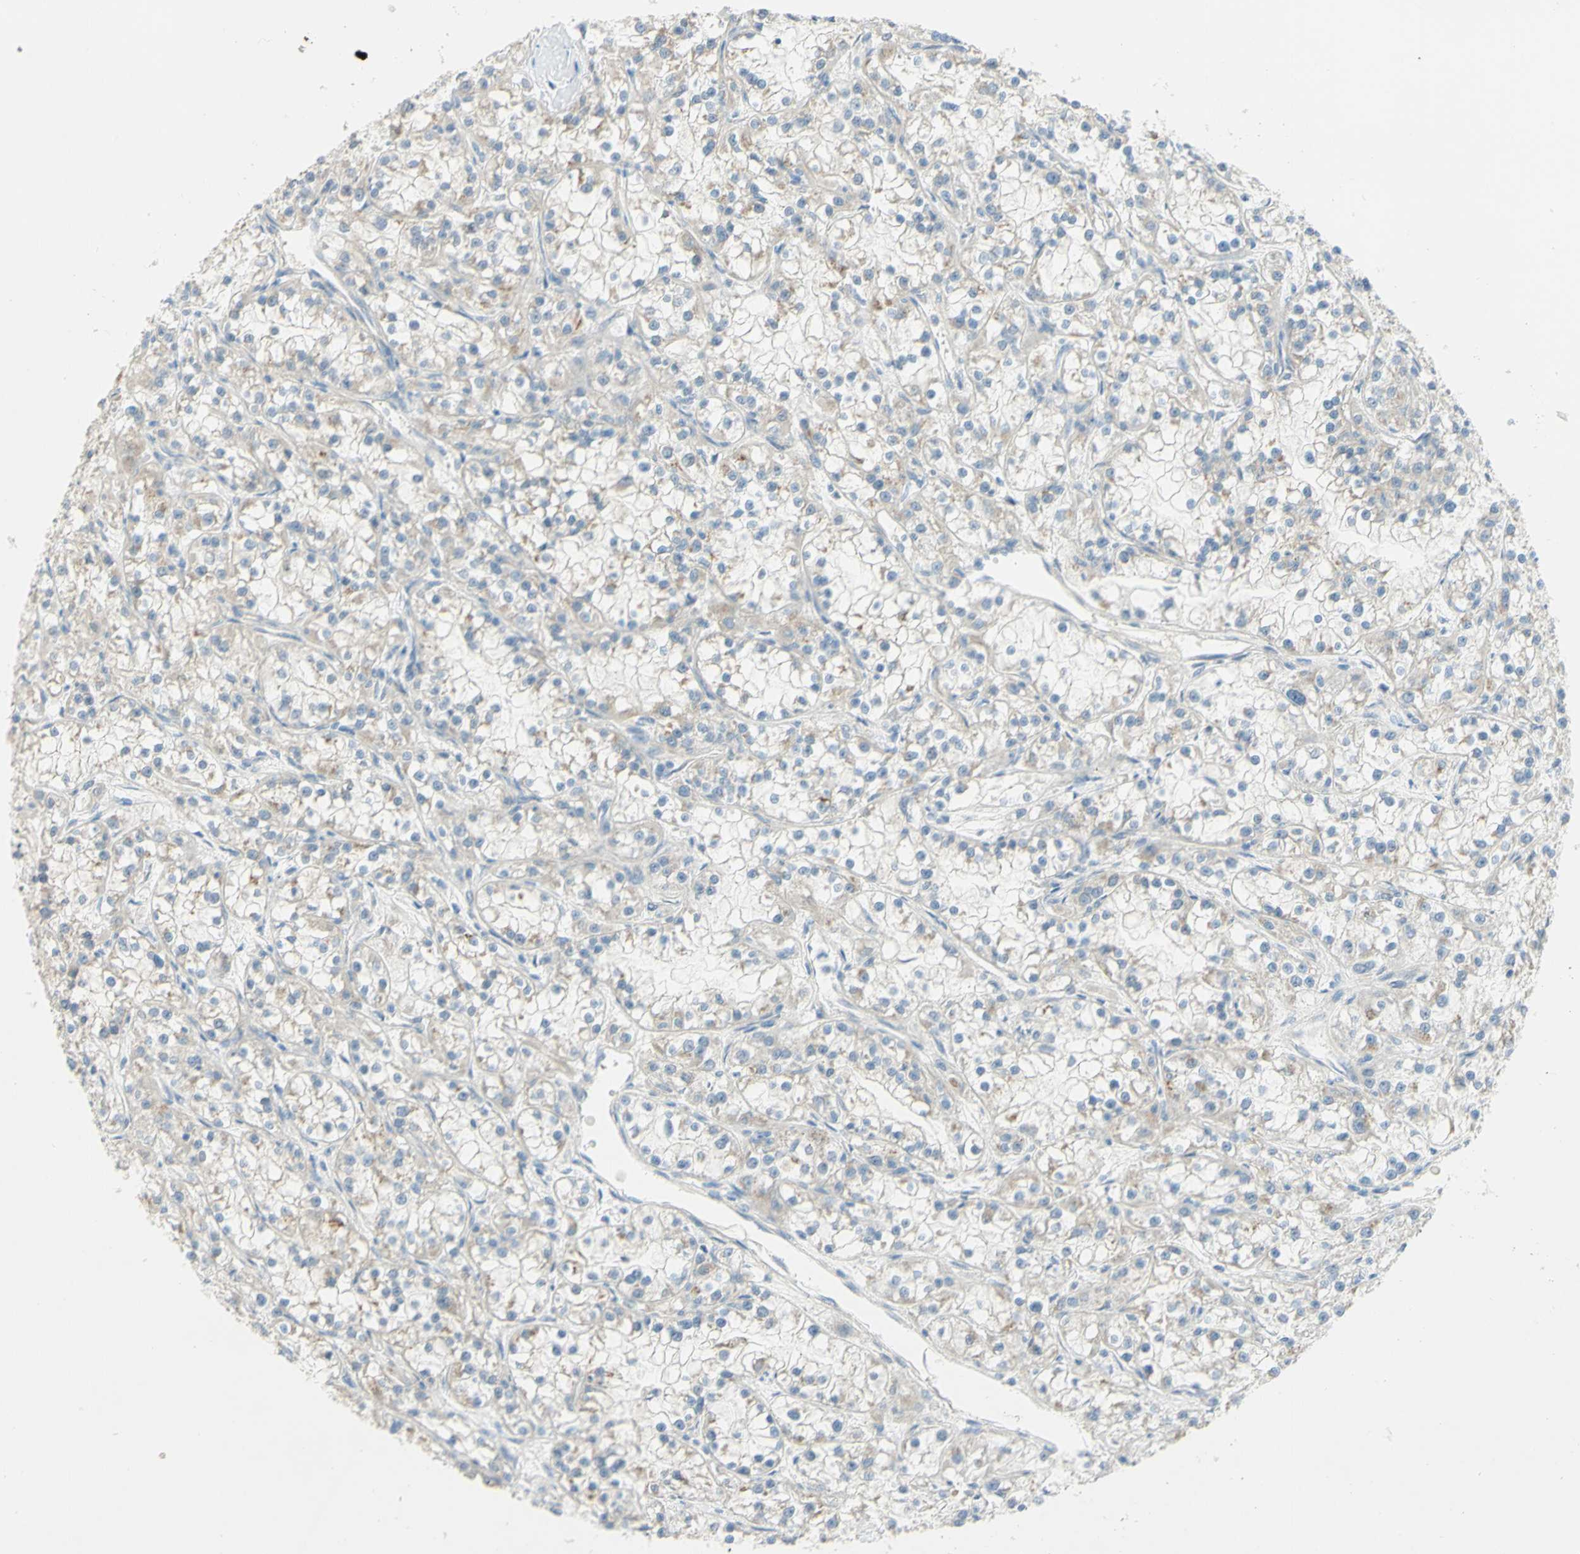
{"staining": {"intensity": "moderate", "quantity": "25%-75%", "location": "cytoplasmic/membranous"}, "tissue": "renal cancer", "cell_type": "Tumor cells", "image_type": "cancer", "snomed": [{"axis": "morphology", "description": "Adenocarcinoma, NOS"}, {"axis": "topography", "description": "Kidney"}], "caption": "This is an image of IHC staining of renal cancer, which shows moderate staining in the cytoplasmic/membranous of tumor cells.", "gene": "GCNT3", "patient": {"sex": "female", "age": 52}}